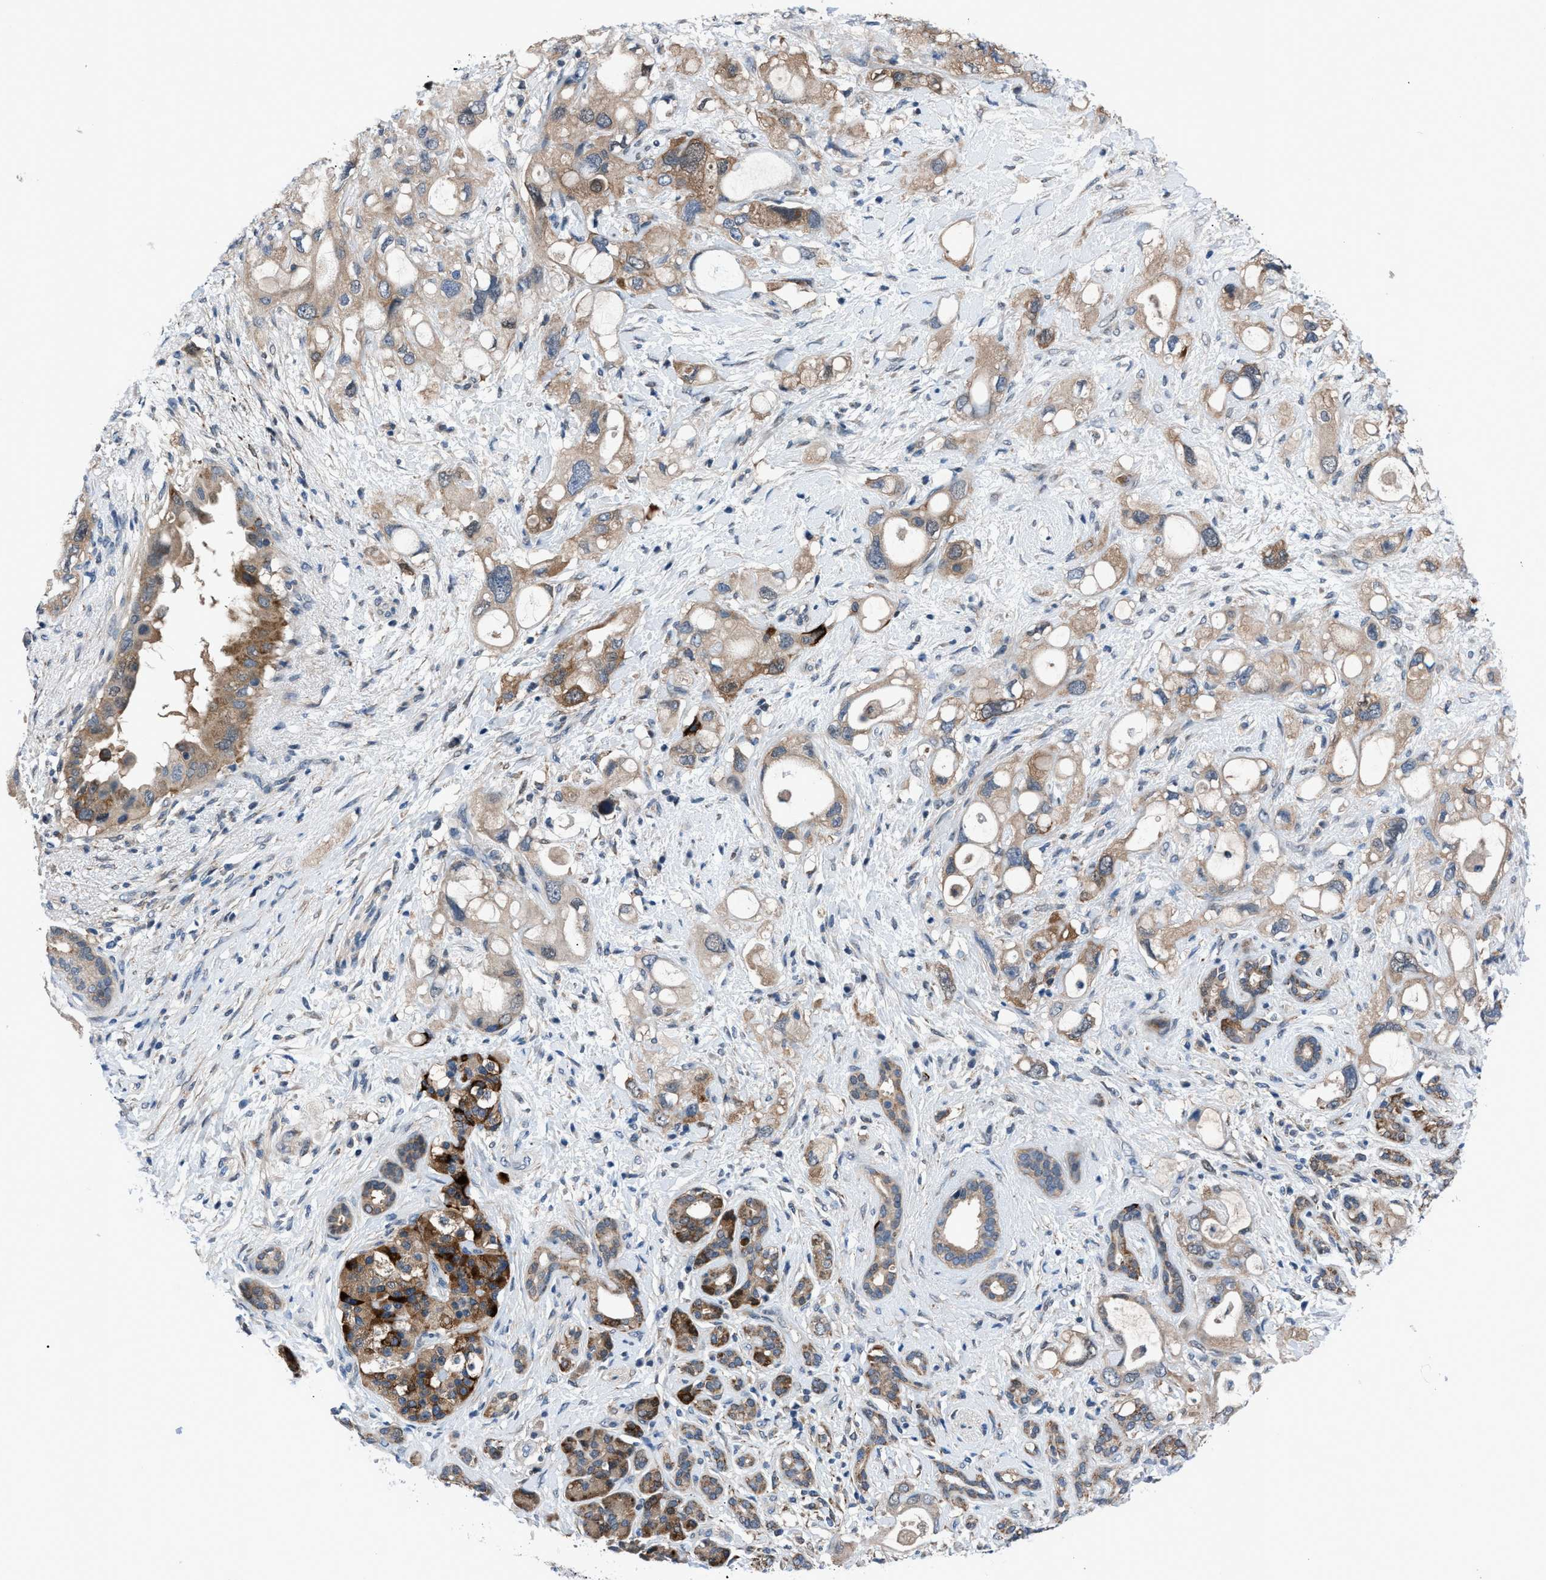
{"staining": {"intensity": "moderate", "quantity": ">75%", "location": "cytoplasmic/membranous"}, "tissue": "pancreatic cancer", "cell_type": "Tumor cells", "image_type": "cancer", "snomed": [{"axis": "morphology", "description": "Adenocarcinoma, NOS"}, {"axis": "topography", "description": "Pancreas"}], "caption": "High-power microscopy captured an immunohistochemistry photomicrograph of adenocarcinoma (pancreatic), revealing moderate cytoplasmic/membranous expression in about >75% of tumor cells.", "gene": "TMEM45B", "patient": {"sex": "female", "age": 56}}